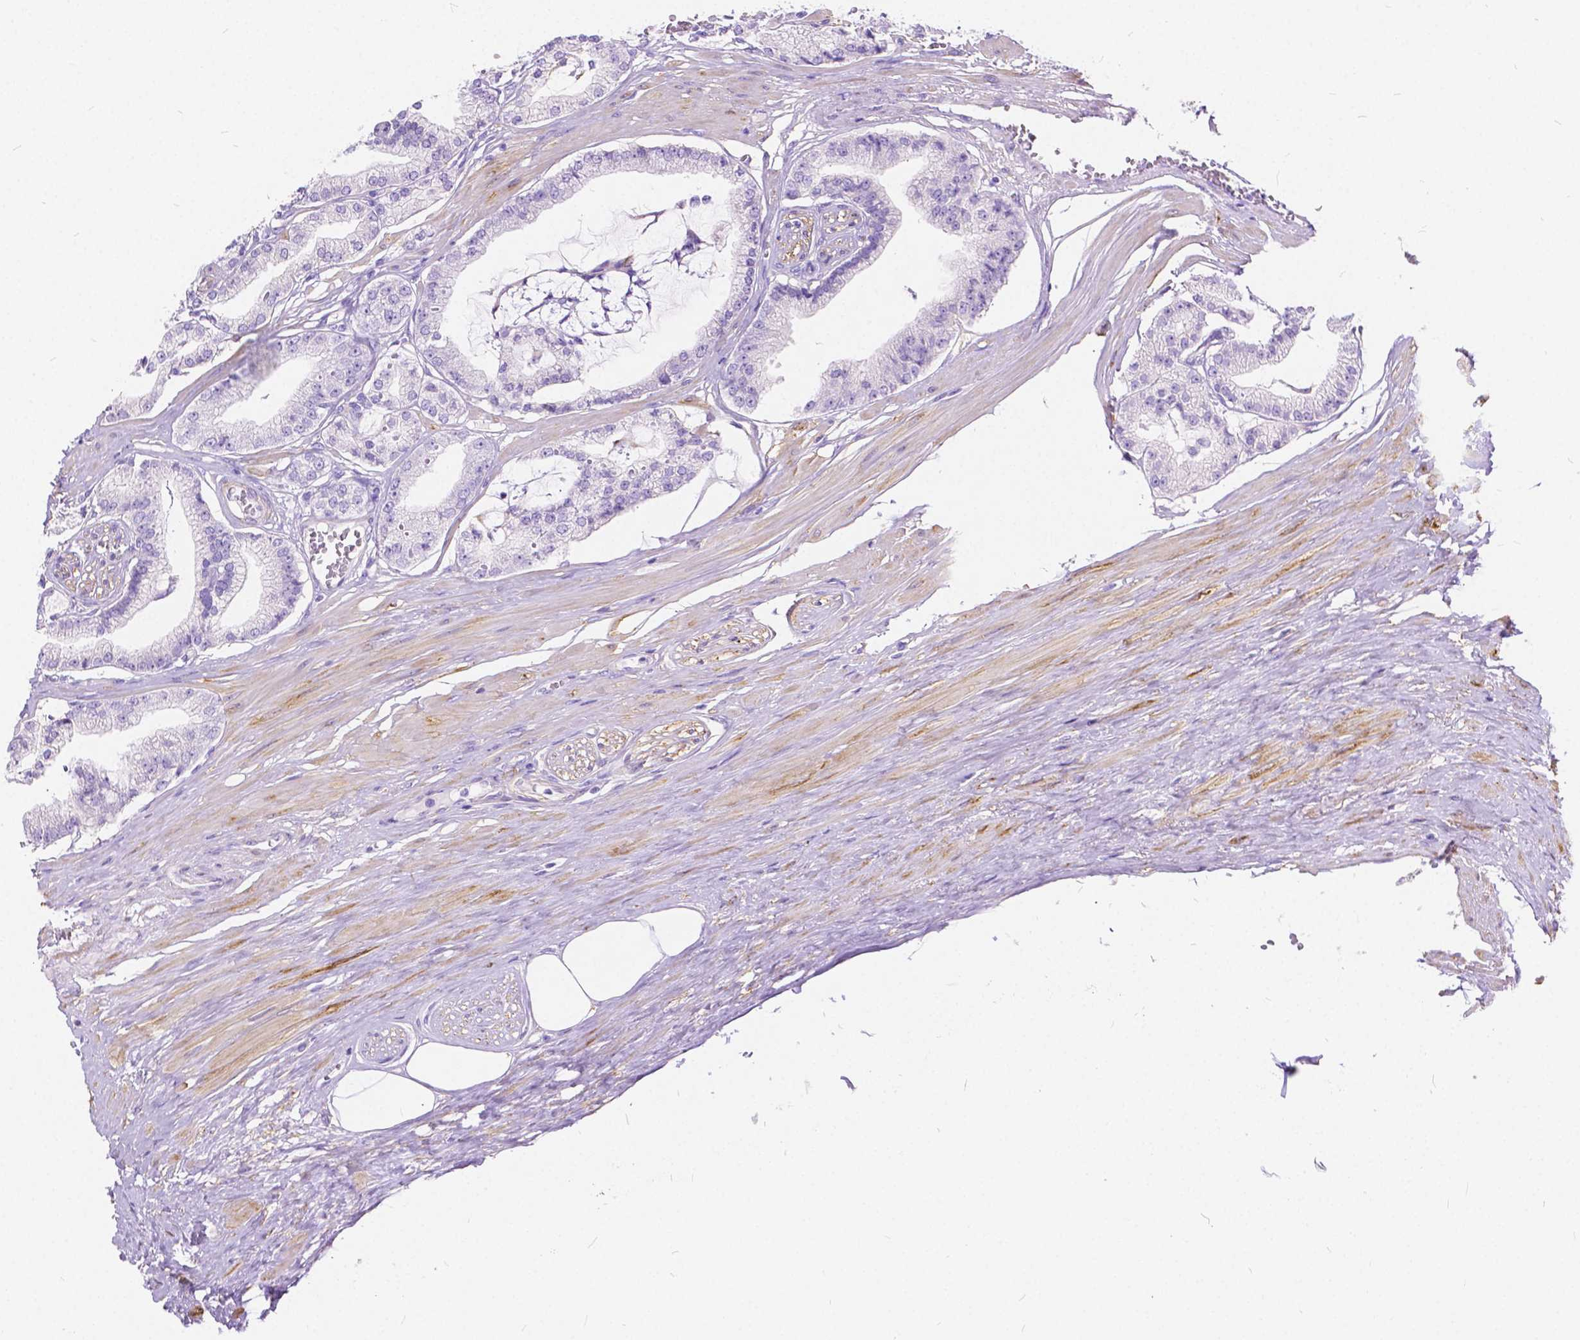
{"staining": {"intensity": "negative", "quantity": "none", "location": "none"}, "tissue": "prostate cancer", "cell_type": "Tumor cells", "image_type": "cancer", "snomed": [{"axis": "morphology", "description": "Adenocarcinoma, High grade"}, {"axis": "topography", "description": "Prostate"}], "caption": "Immunohistochemical staining of human prostate cancer (high-grade adenocarcinoma) demonstrates no significant positivity in tumor cells.", "gene": "CHRM1", "patient": {"sex": "male", "age": 71}}